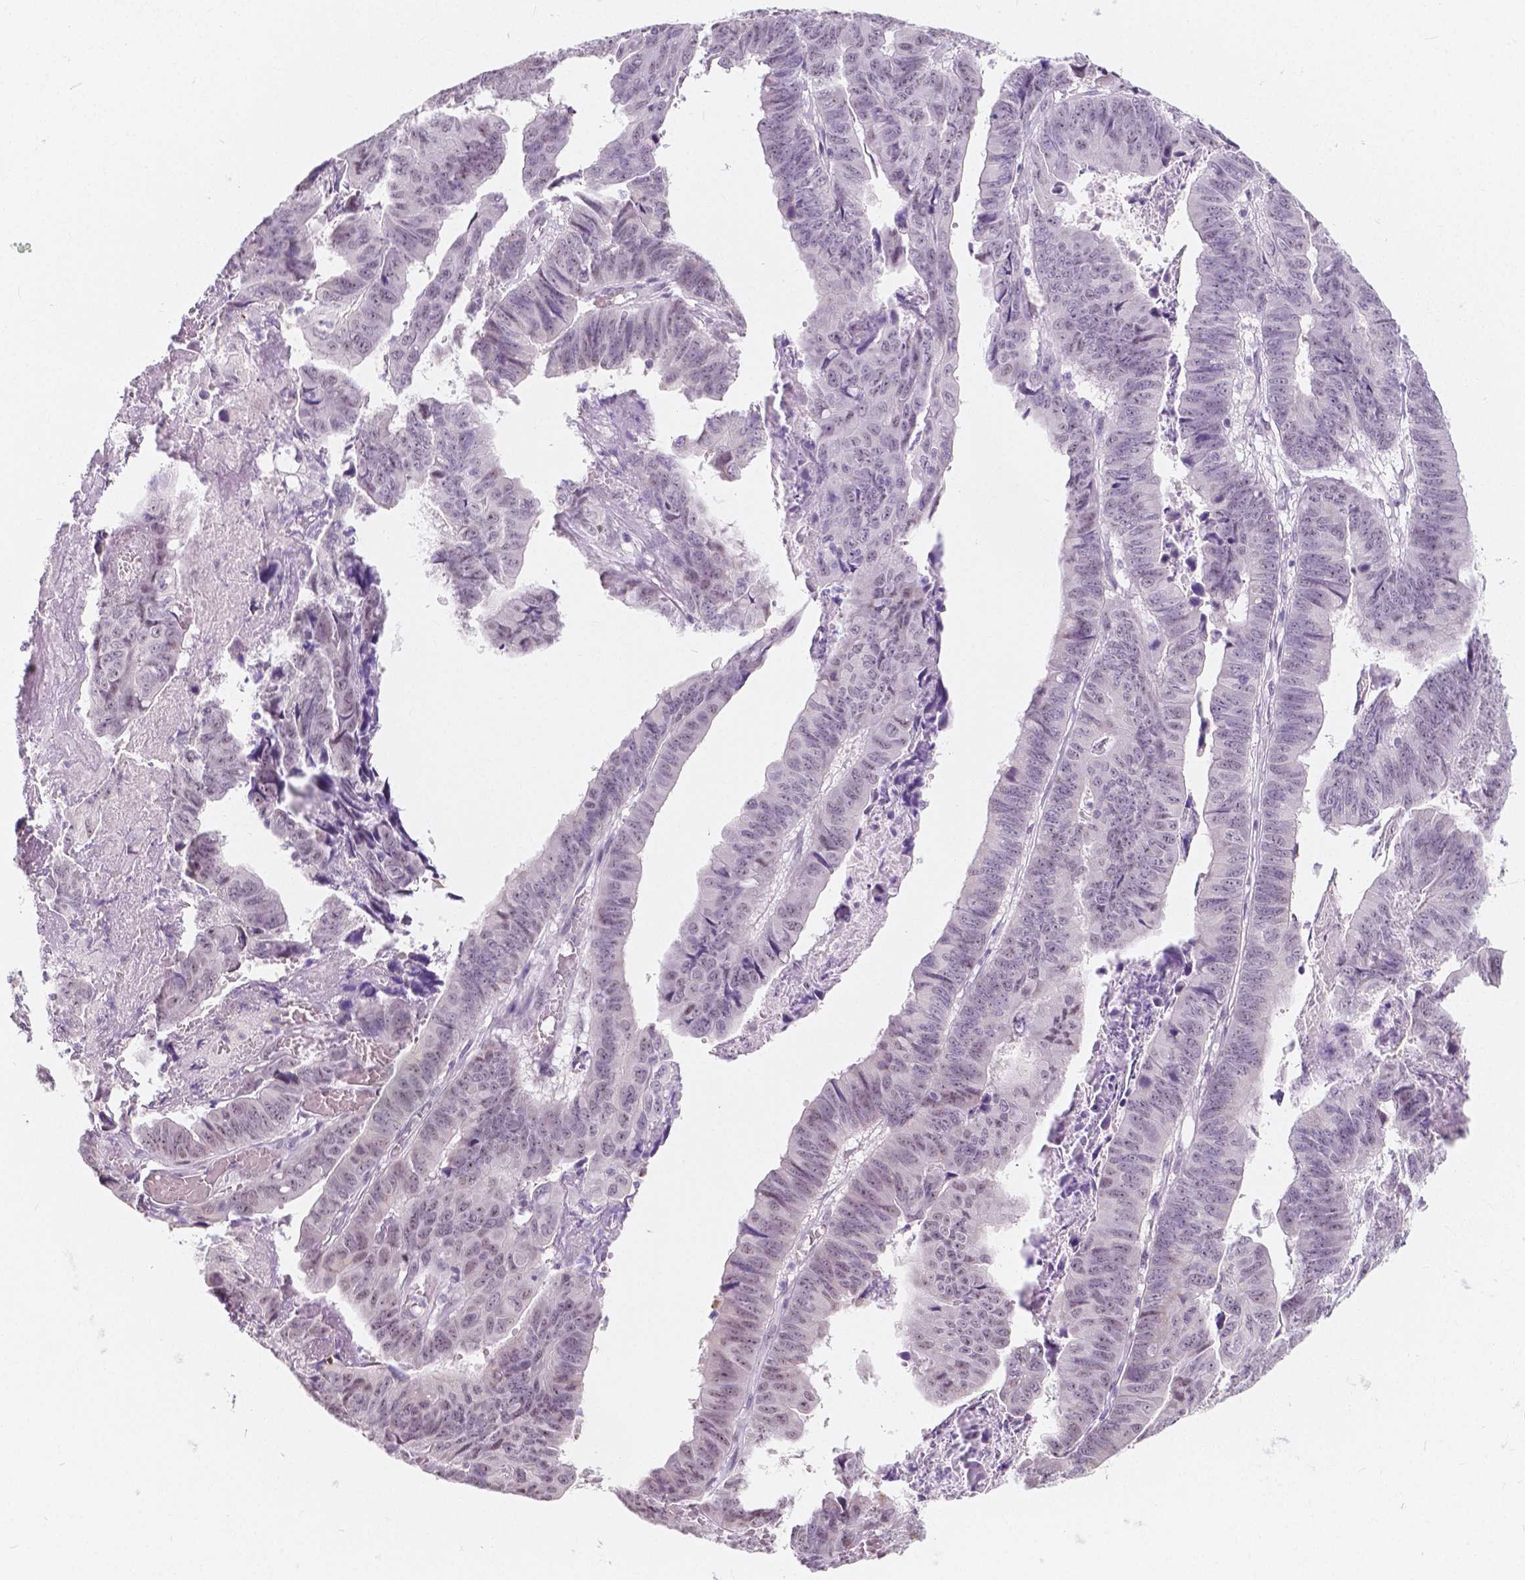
{"staining": {"intensity": "weak", "quantity": "<25%", "location": "nuclear"}, "tissue": "stomach cancer", "cell_type": "Tumor cells", "image_type": "cancer", "snomed": [{"axis": "morphology", "description": "Adenocarcinoma, NOS"}, {"axis": "topography", "description": "Stomach, lower"}], "caption": "This is a photomicrograph of IHC staining of stomach cancer, which shows no staining in tumor cells.", "gene": "NOLC1", "patient": {"sex": "male", "age": 77}}